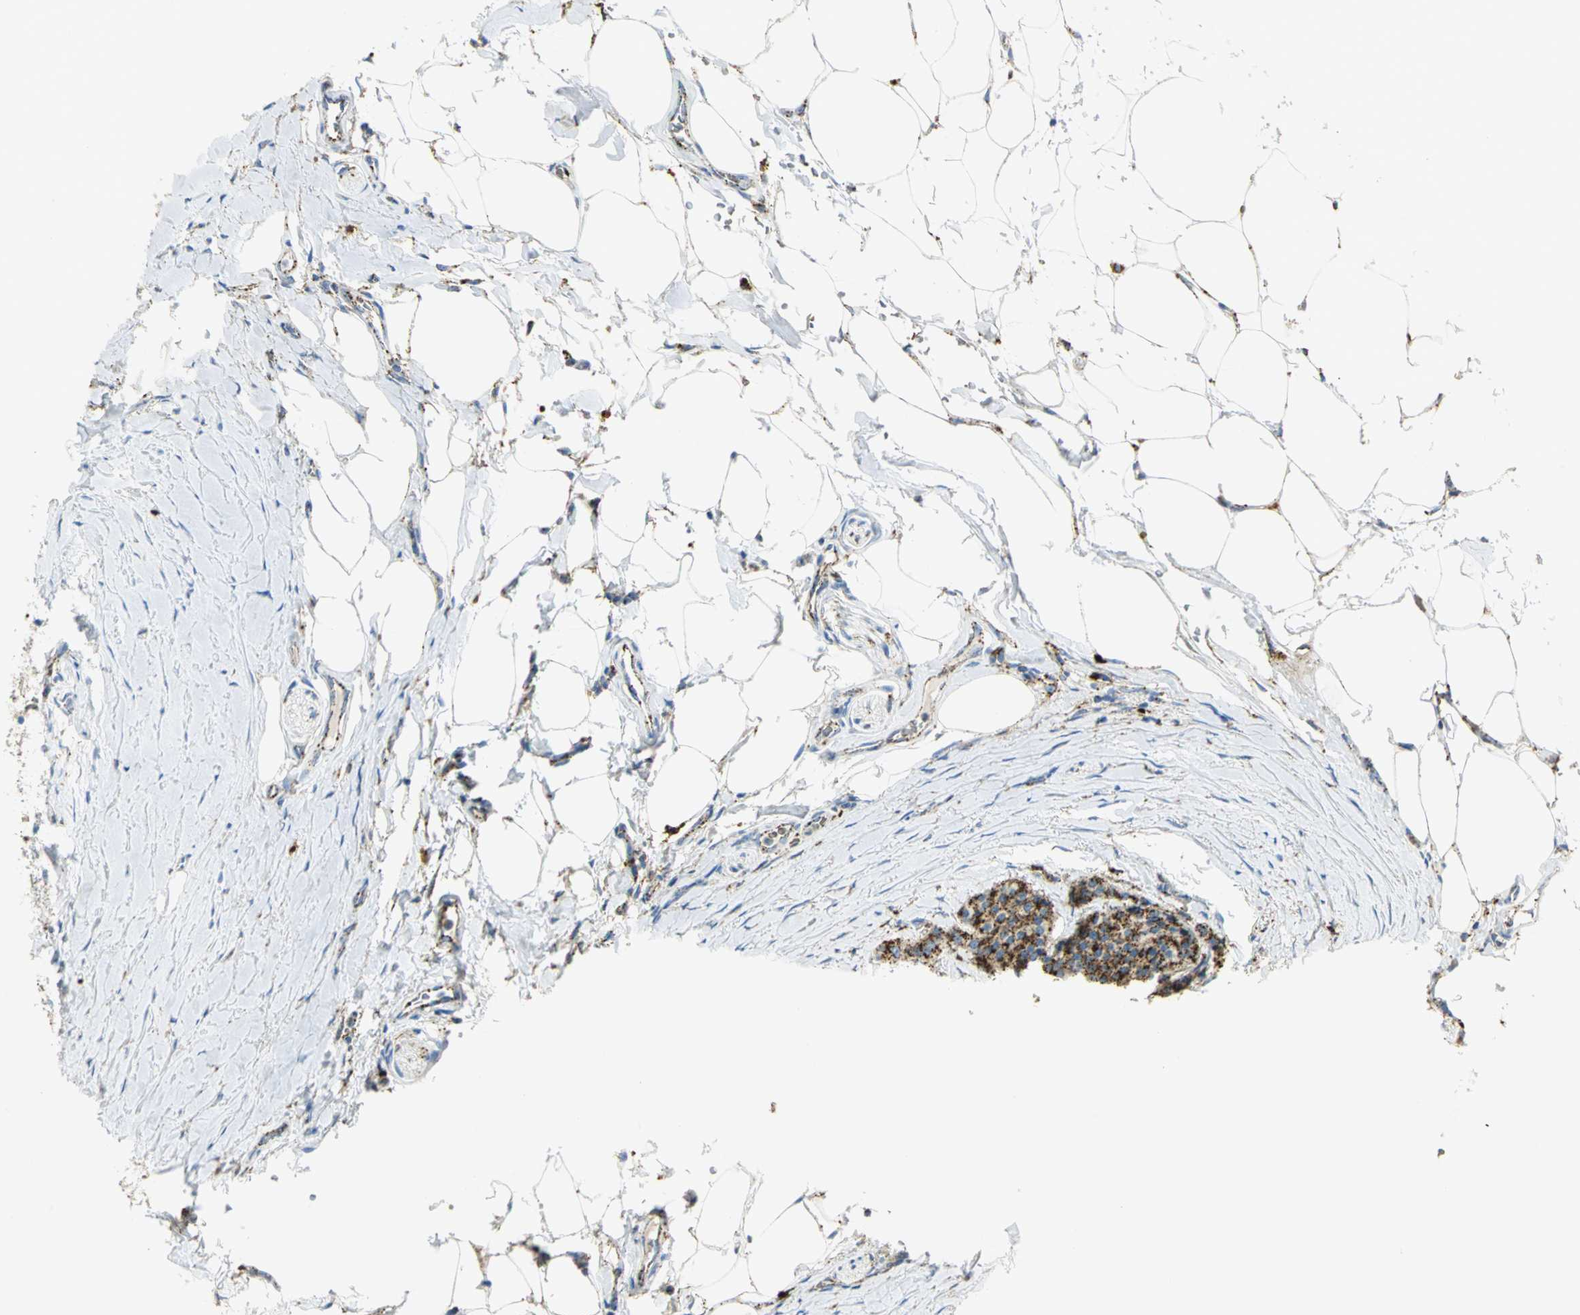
{"staining": {"intensity": "strong", "quantity": ">75%", "location": "cytoplasmic/membranous"}, "tissue": "carcinoid", "cell_type": "Tumor cells", "image_type": "cancer", "snomed": [{"axis": "morphology", "description": "Carcinoid, malignant, NOS"}, {"axis": "topography", "description": "Colon"}], "caption": "Human carcinoid (malignant) stained with a protein marker demonstrates strong staining in tumor cells.", "gene": "ARSA", "patient": {"sex": "female", "age": 61}}